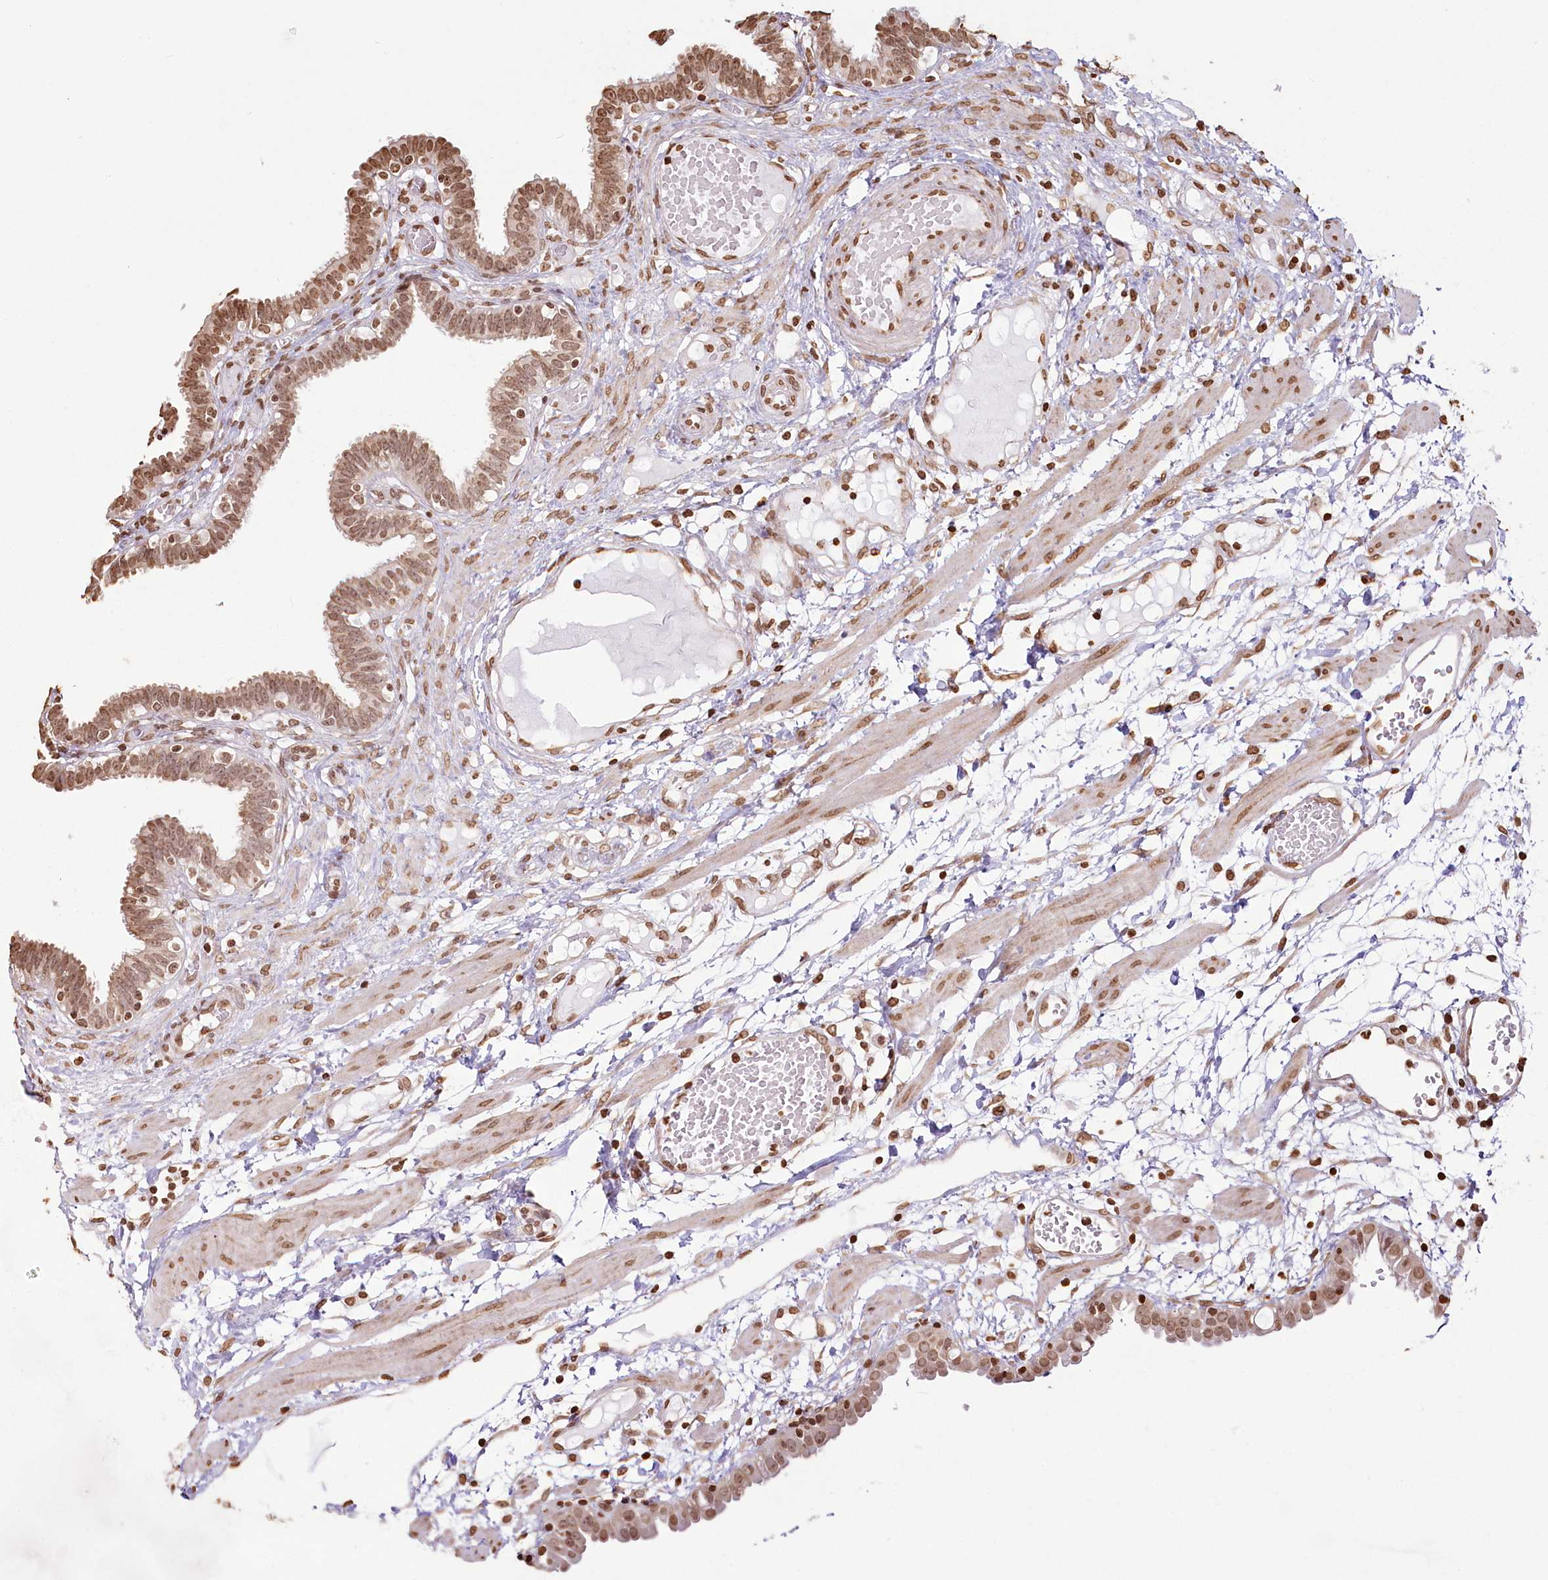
{"staining": {"intensity": "moderate", "quantity": ">75%", "location": "nuclear"}, "tissue": "fallopian tube", "cell_type": "Glandular cells", "image_type": "normal", "snomed": [{"axis": "morphology", "description": "Normal tissue, NOS"}, {"axis": "topography", "description": "Fallopian tube"}, {"axis": "topography", "description": "Placenta"}], "caption": "A brown stain labels moderate nuclear expression of a protein in glandular cells of benign human fallopian tube.", "gene": "FAM13A", "patient": {"sex": "female", "age": 32}}